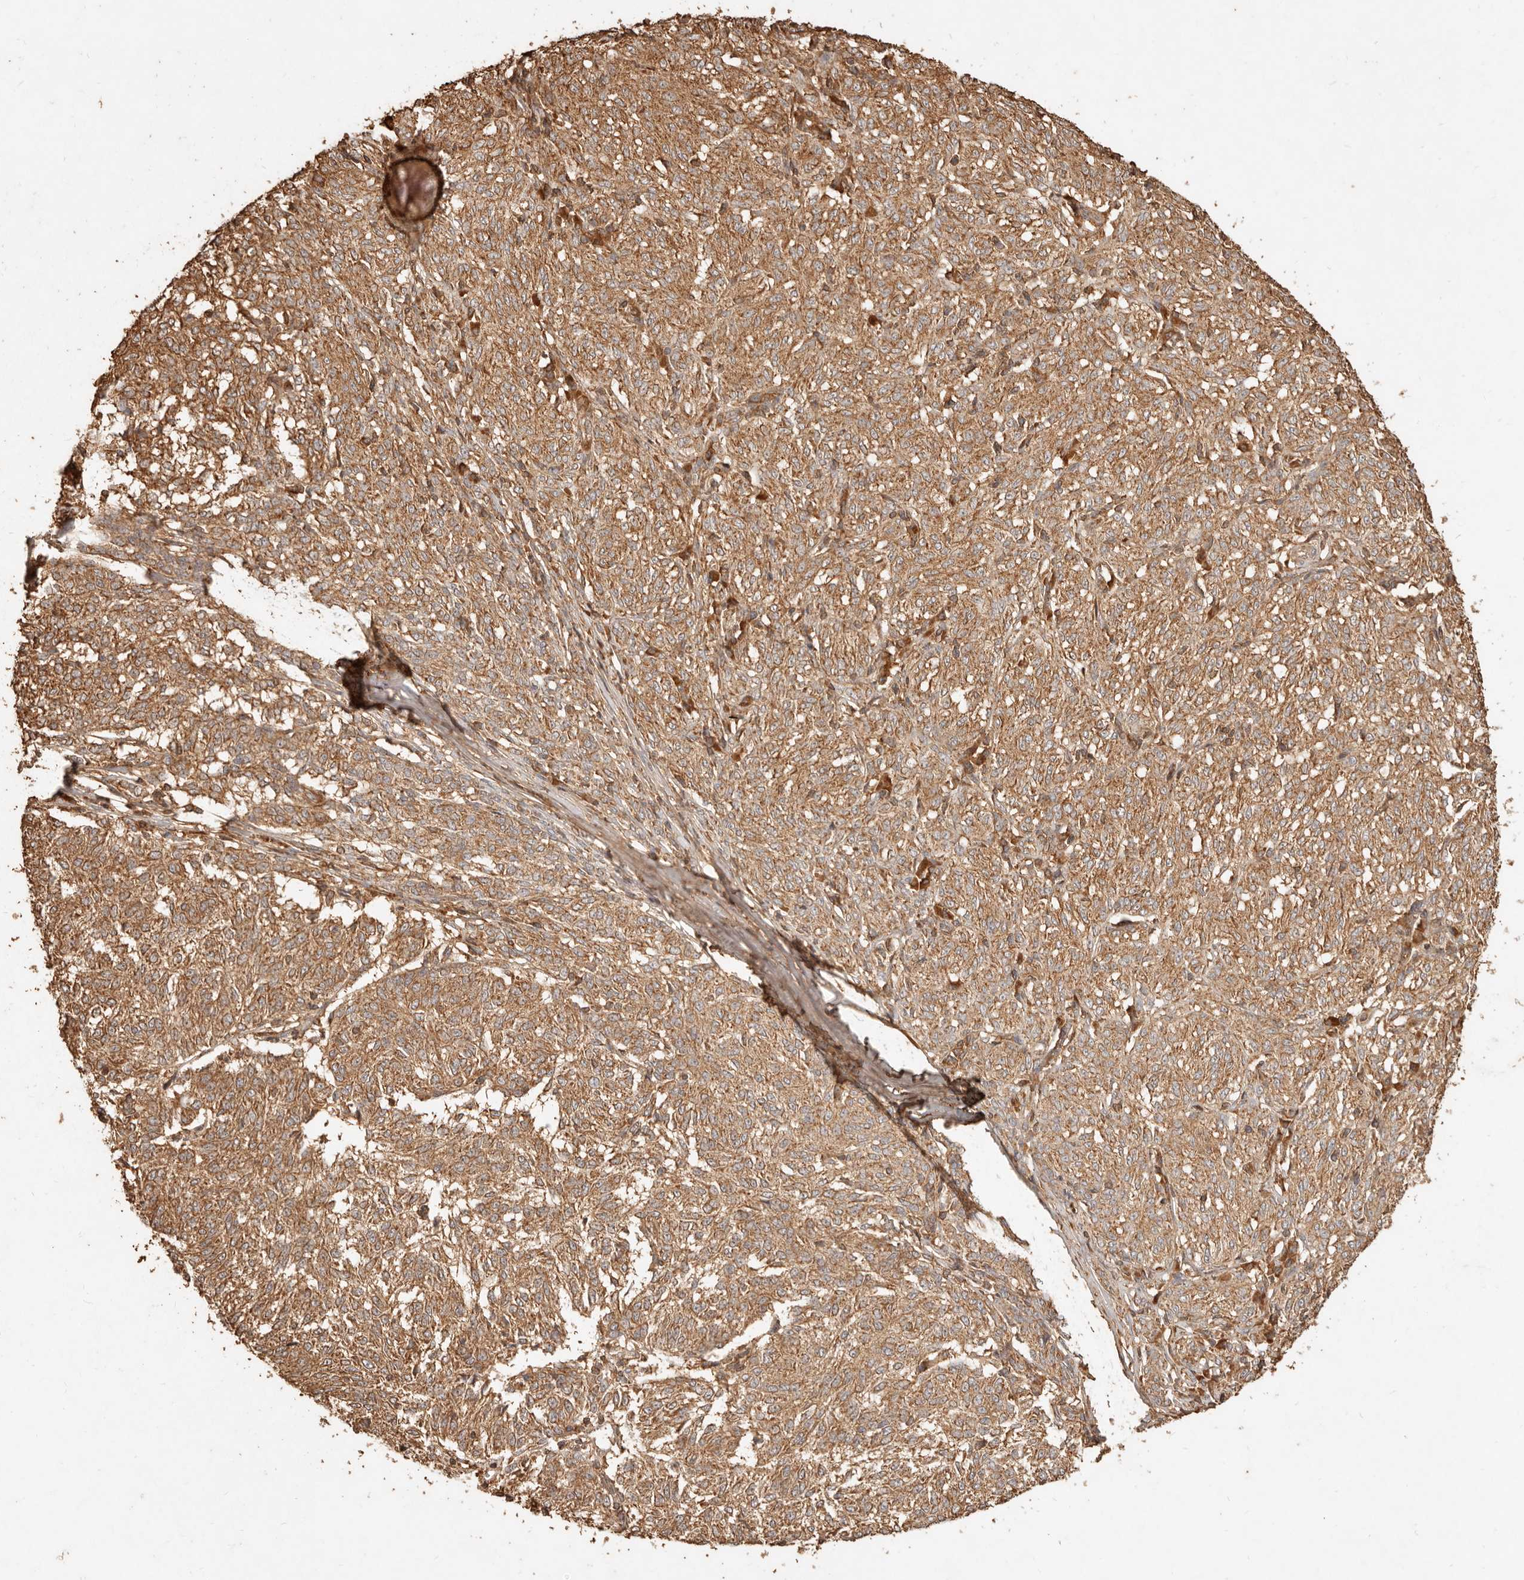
{"staining": {"intensity": "moderate", "quantity": ">75%", "location": "cytoplasmic/membranous"}, "tissue": "melanoma", "cell_type": "Tumor cells", "image_type": "cancer", "snomed": [{"axis": "morphology", "description": "Malignant melanoma, NOS"}, {"axis": "topography", "description": "Skin"}], "caption": "Malignant melanoma stained for a protein shows moderate cytoplasmic/membranous positivity in tumor cells. The protein is stained brown, and the nuclei are stained in blue (DAB (3,3'-diaminobenzidine) IHC with brightfield microscopy, high magnification).", "gene": "FAM180B", "patient": {"sex": "female", "age": 72}}